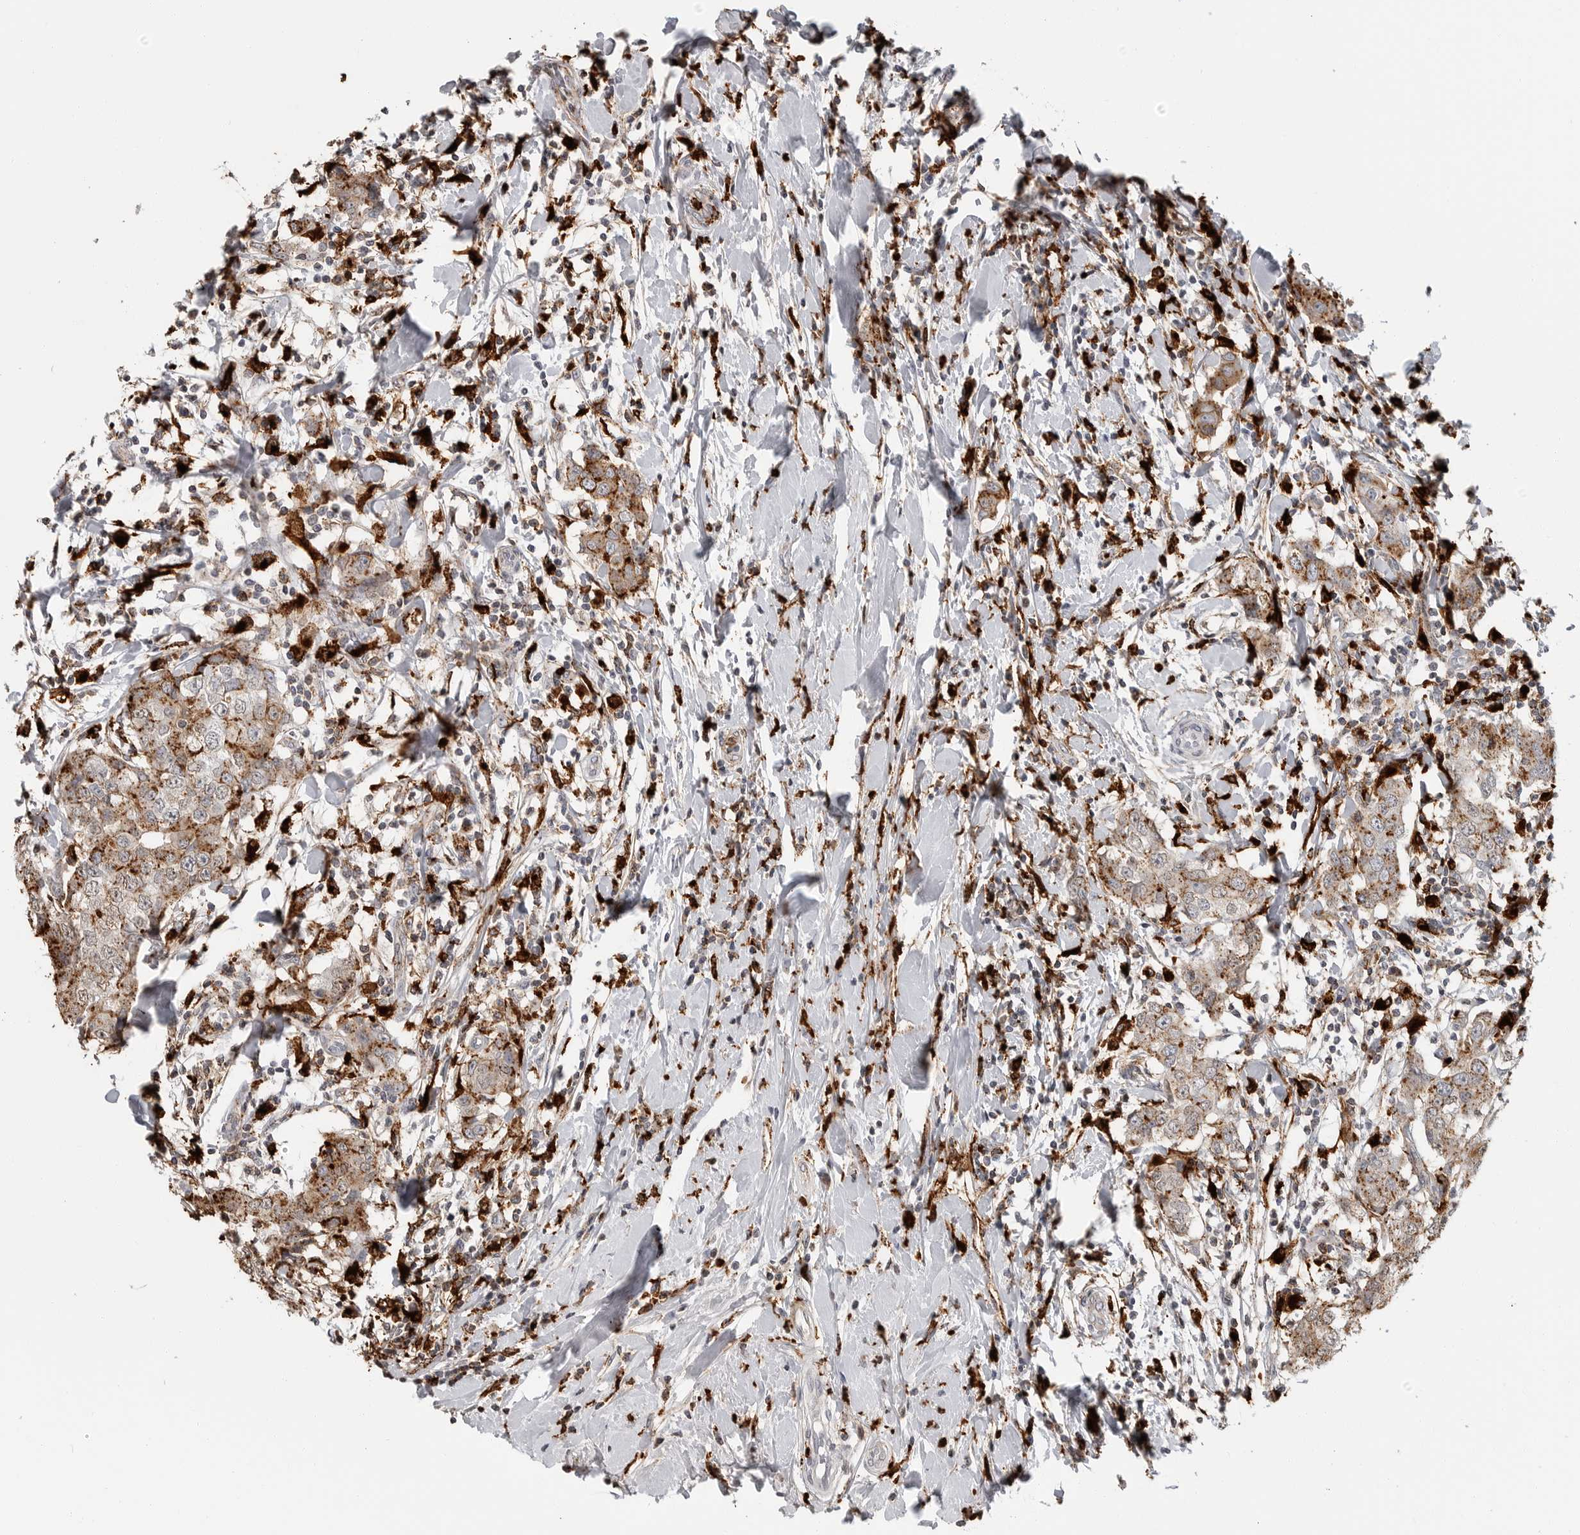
{"staining": {"intensity": "moderate", "quantity": ">75%", "location": "cytoplasmic/membranous"}, "tissue": "breast cancer", "cell_type": "Tumor cells", "image_type": "cancer", "snomed": [{"axis": "morphology", "description": "Duct carcinoma"}, {"axis": "topography", "description": "Breast"}], "caption": "Breast cancer (infiltrating ductal carcinoma) was stained to show a protein in brown. There is medium levels of moderate cytoplasmic/membranous staining in approximately >75% of tumor cells.", "gene": "IFI30", "patient": {"sex": "female", "age": 27}}